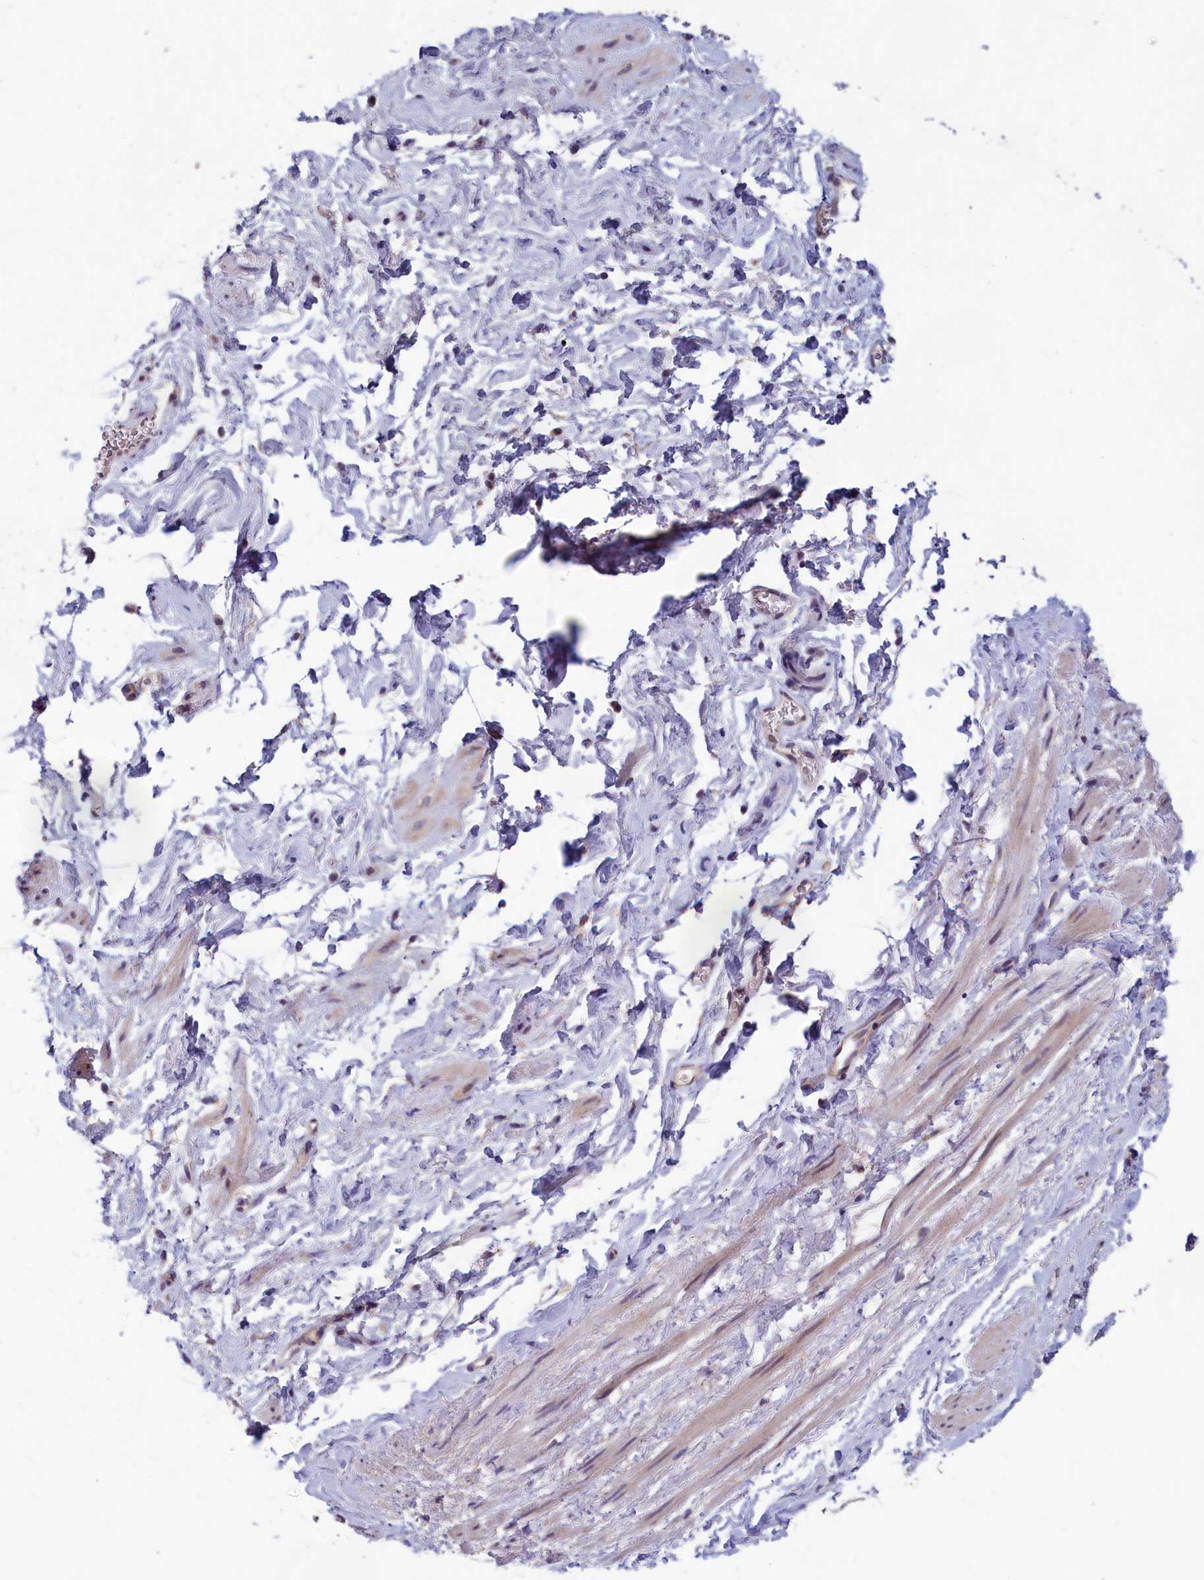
{"staining": {"intensity": "weak", "quantity": "<25%", "location": "cytoplasmic/membranous"}, "tissue": "smooth muscle", "cell_type": "Smooth muscle cells", "image_type": "normal", "snomed": [{"axis": "morphology", "description": "Normal tissue, NOS"}, {"axis": "topography", "description": "Smooth muscle"}, {"axis": "topography", "description": "Peripheral nerve tissue"}], "caption": "Human smooth muscle stained for a protein using immunohistochemistry (IHC) demonstrates no positivity in smooth muscle cells.", "gene": "HECA", "patient": {"sex": "male", "age": 69}}